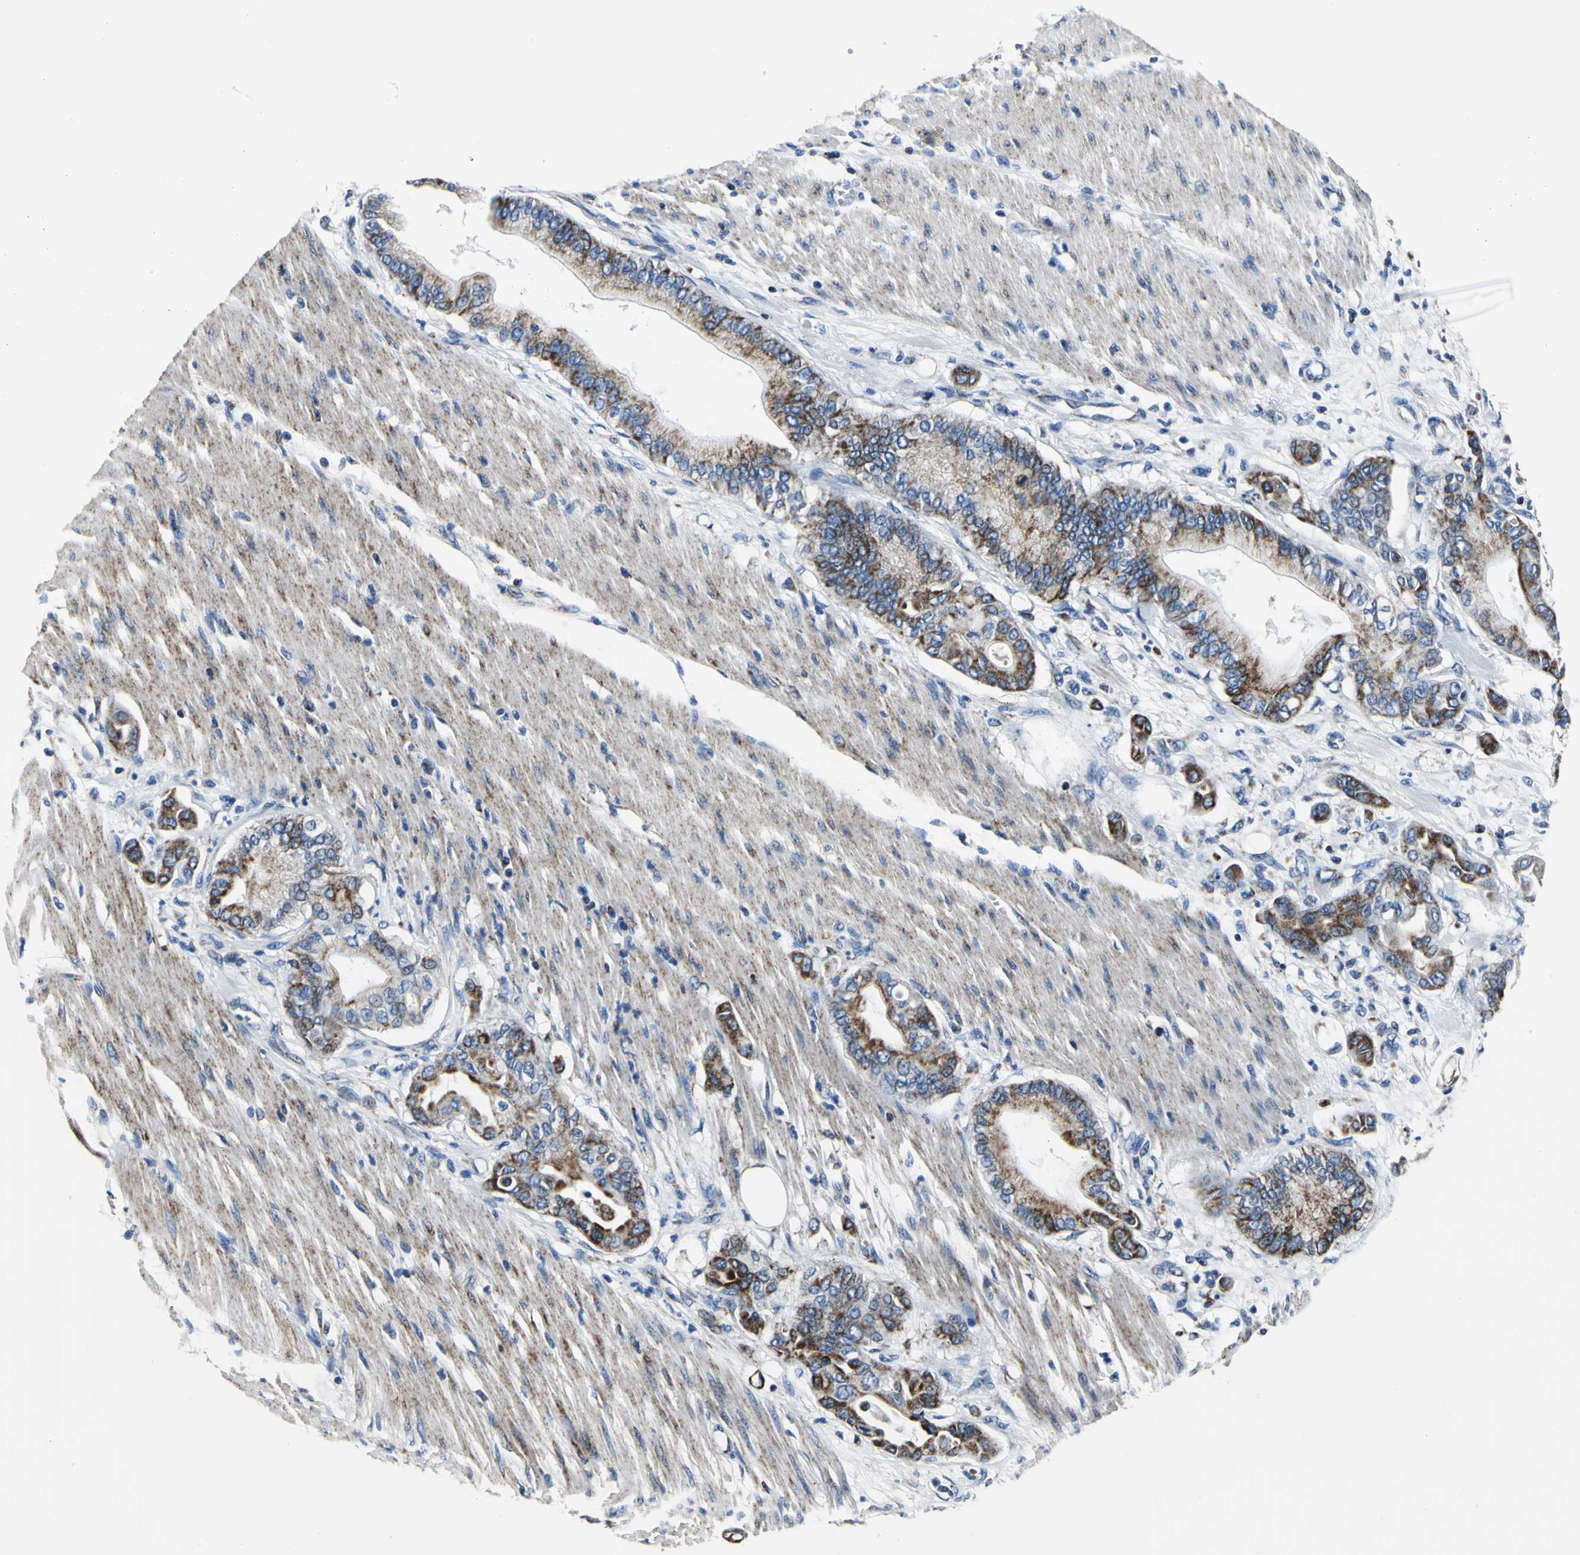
{"staining": {"intensity": "moderate", "quantity": ">75%", "location": "cytoplasmic/membranous"}, "tissue": "pancreatic cancer", "cell_type": "Tumor cells", "image_type": "cancer", "snomed": [{"axis": "morphology", "description": "Adenocarcinoma, NOS"}, {"axis": "morphology", "description": "Adenocarcinoma, metastatic, NOS"}, {"axis": "topography", "description": "Lymph node"}, {"axis": "topography", "description": "Pancreas"}, {"axis": "topography", "description": "Duodenum"}], "caption": "Moderate cytoplasmic/membranous protein staining is appreciated in approximately >75% of tumor cells in metastatic adenocarcinoma (pancreatic).", "gene": "IFI6", "patient": {"sex": "female", "age": 64}}